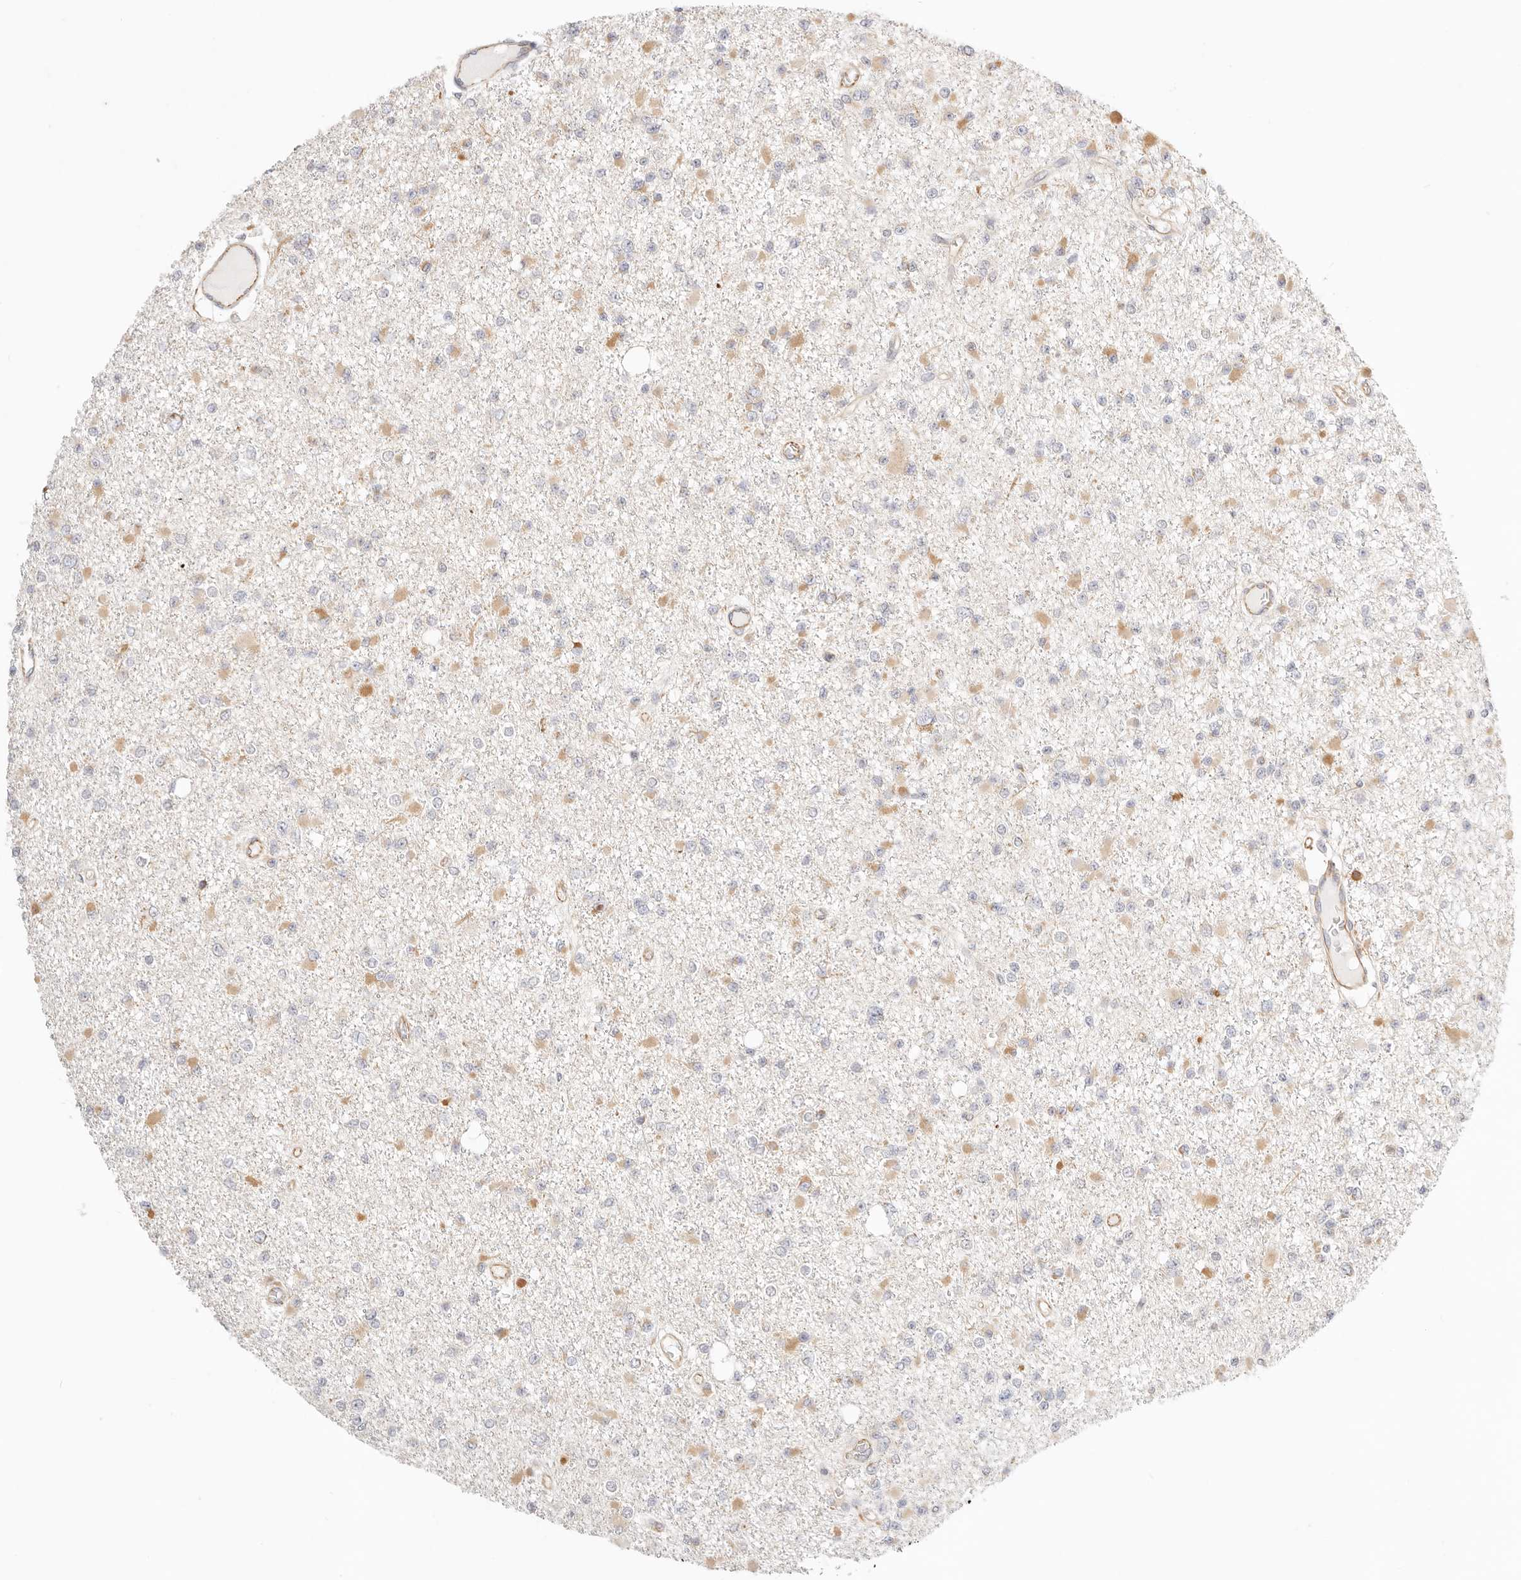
{"staining": {"intensity": "moderate", "quantity": "<25%", "location": "cytoplasmic/membranous"}, "tissue": "glioma", "cell_type": "Tumor cells", "image_type": "cancer", "snomed": [{"axis": "morphology", "description": "Glioma, malignant, Low grade"}, {"axis": "topography", "description": "Brain"}], "caption": "Moderate cytoplasmic/membranous expression is present in approximately <25% of tumor cells in malignant glioma (low-grade). (DAB IHC with brightfield microscopy, high magnification).", "gene": "ZC3H11A", "patient": {"sex": "female", "age": 22}}